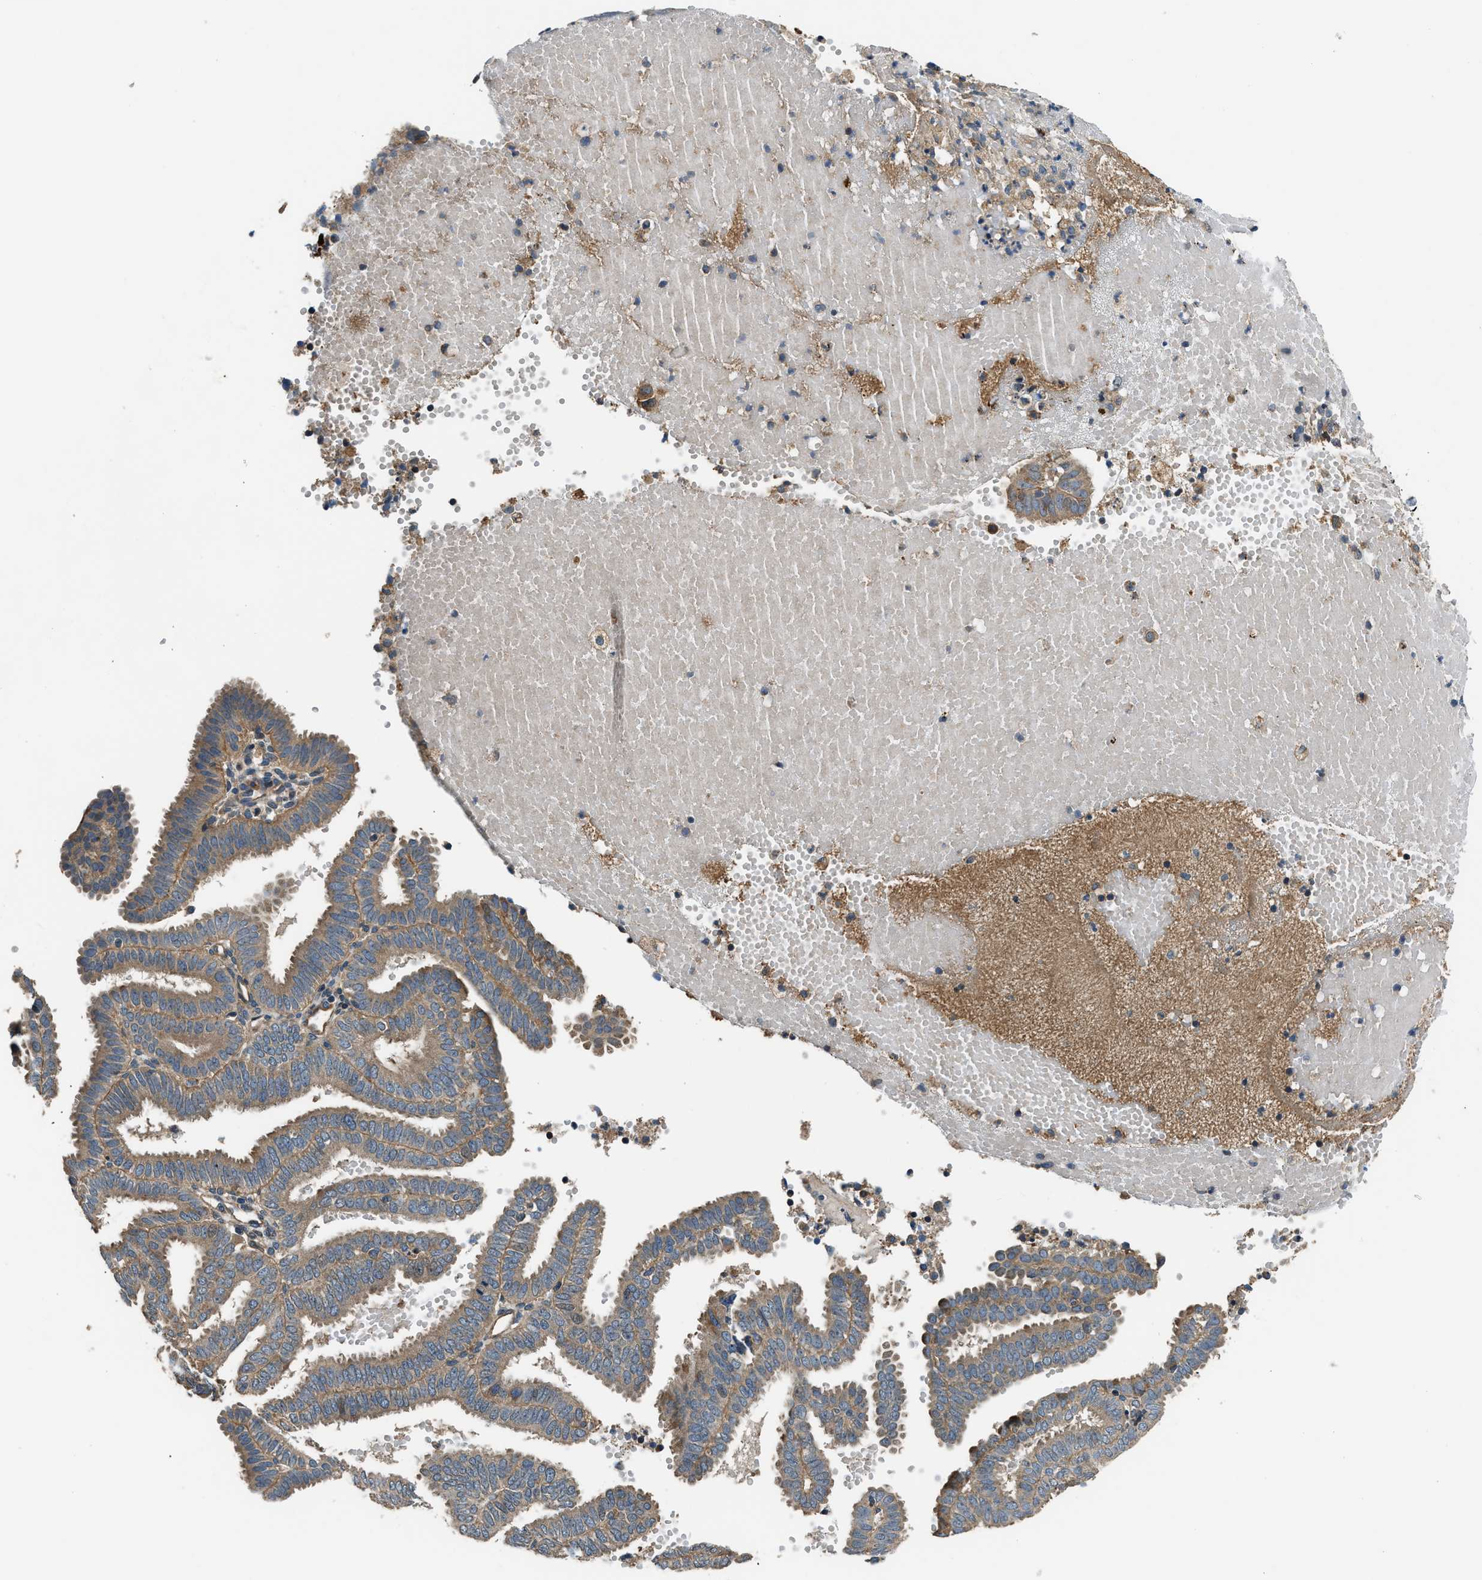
{"staining": {"intensity": "moderate", "quantity": ">75%", "location": "cytoplasmic/membranous"}, "tissue": "endometrial cancer", "cell_type": "Tumor cells", "image_type": "cancer", "snomed": [{"axis": "morphology", "description": "Adenocarcinoma, NOS"}, {"axis": "topography", "description": "Endometrium"}], "caption": "Endometrial adenocarcinoma tissue exhibits moderate cytoplasmic/membranous positivity in approximately >75% of tumor cells, visualized by immunohistochemistry.", "gene": "IL3RA", "patient": {"sex": "female", "age": 58}}